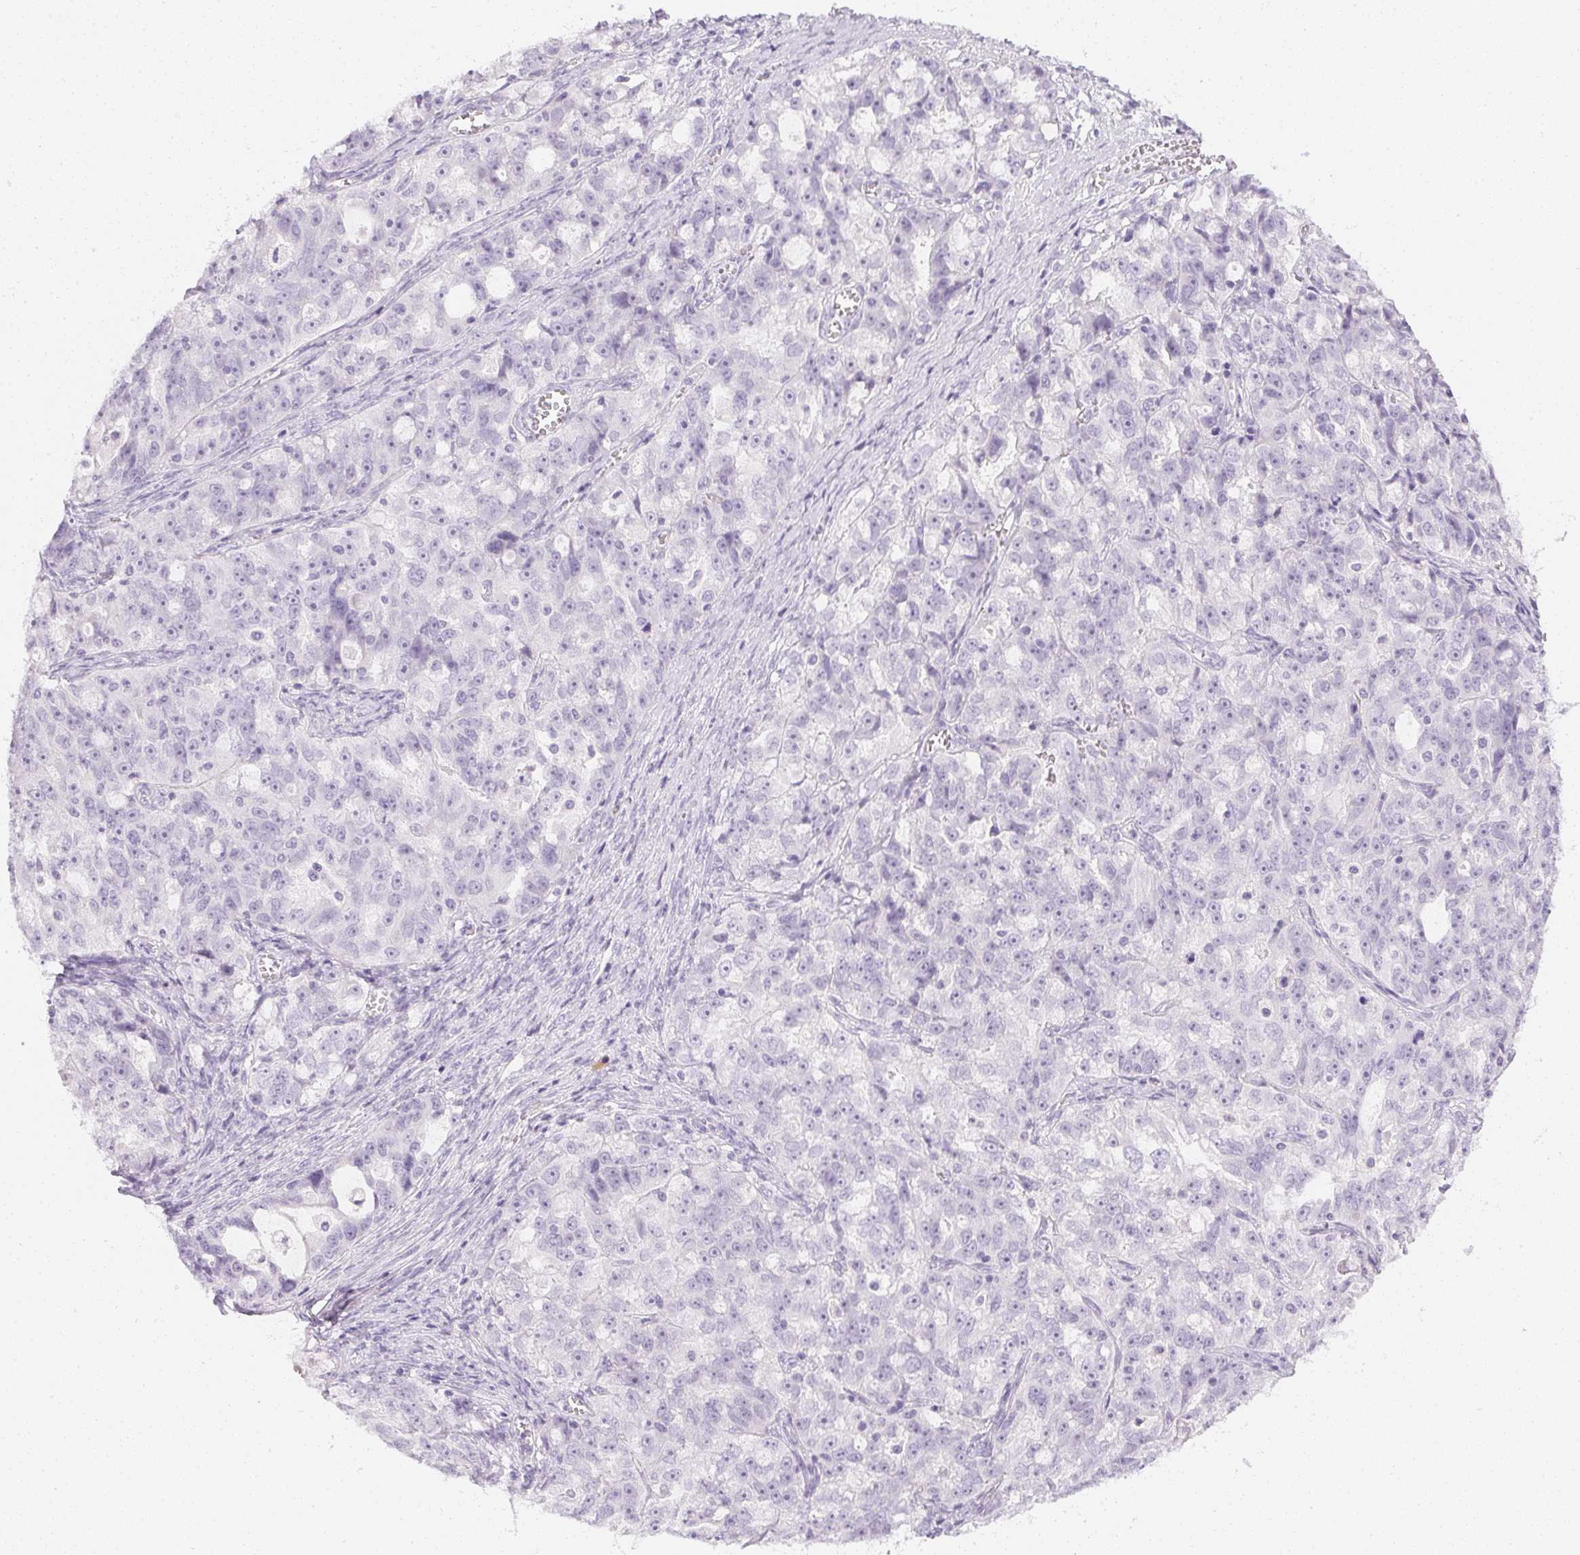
{"staining": {"intensity": "negative", "quantity": "none", "location": "none"}, "tissue": "ovarian cancer", "cell_type": "Tumor cells", "image_type": "cancer", "snomed": [{"axis": "morphology", "description": "Cystadenocarcinoma, serous, NOS"}, {"axis": "topography", "description": "Ovary"}], "caption": "This histopathology image is of serous cystadenocarcinoma (ovarian) stained with immunohistochemistry to label a protein in brown with the nuclei are counter-stained blue. There is no expression in tumor cells.", "gene": "PPY", "patient": {"sex": "female", "age": 51}}